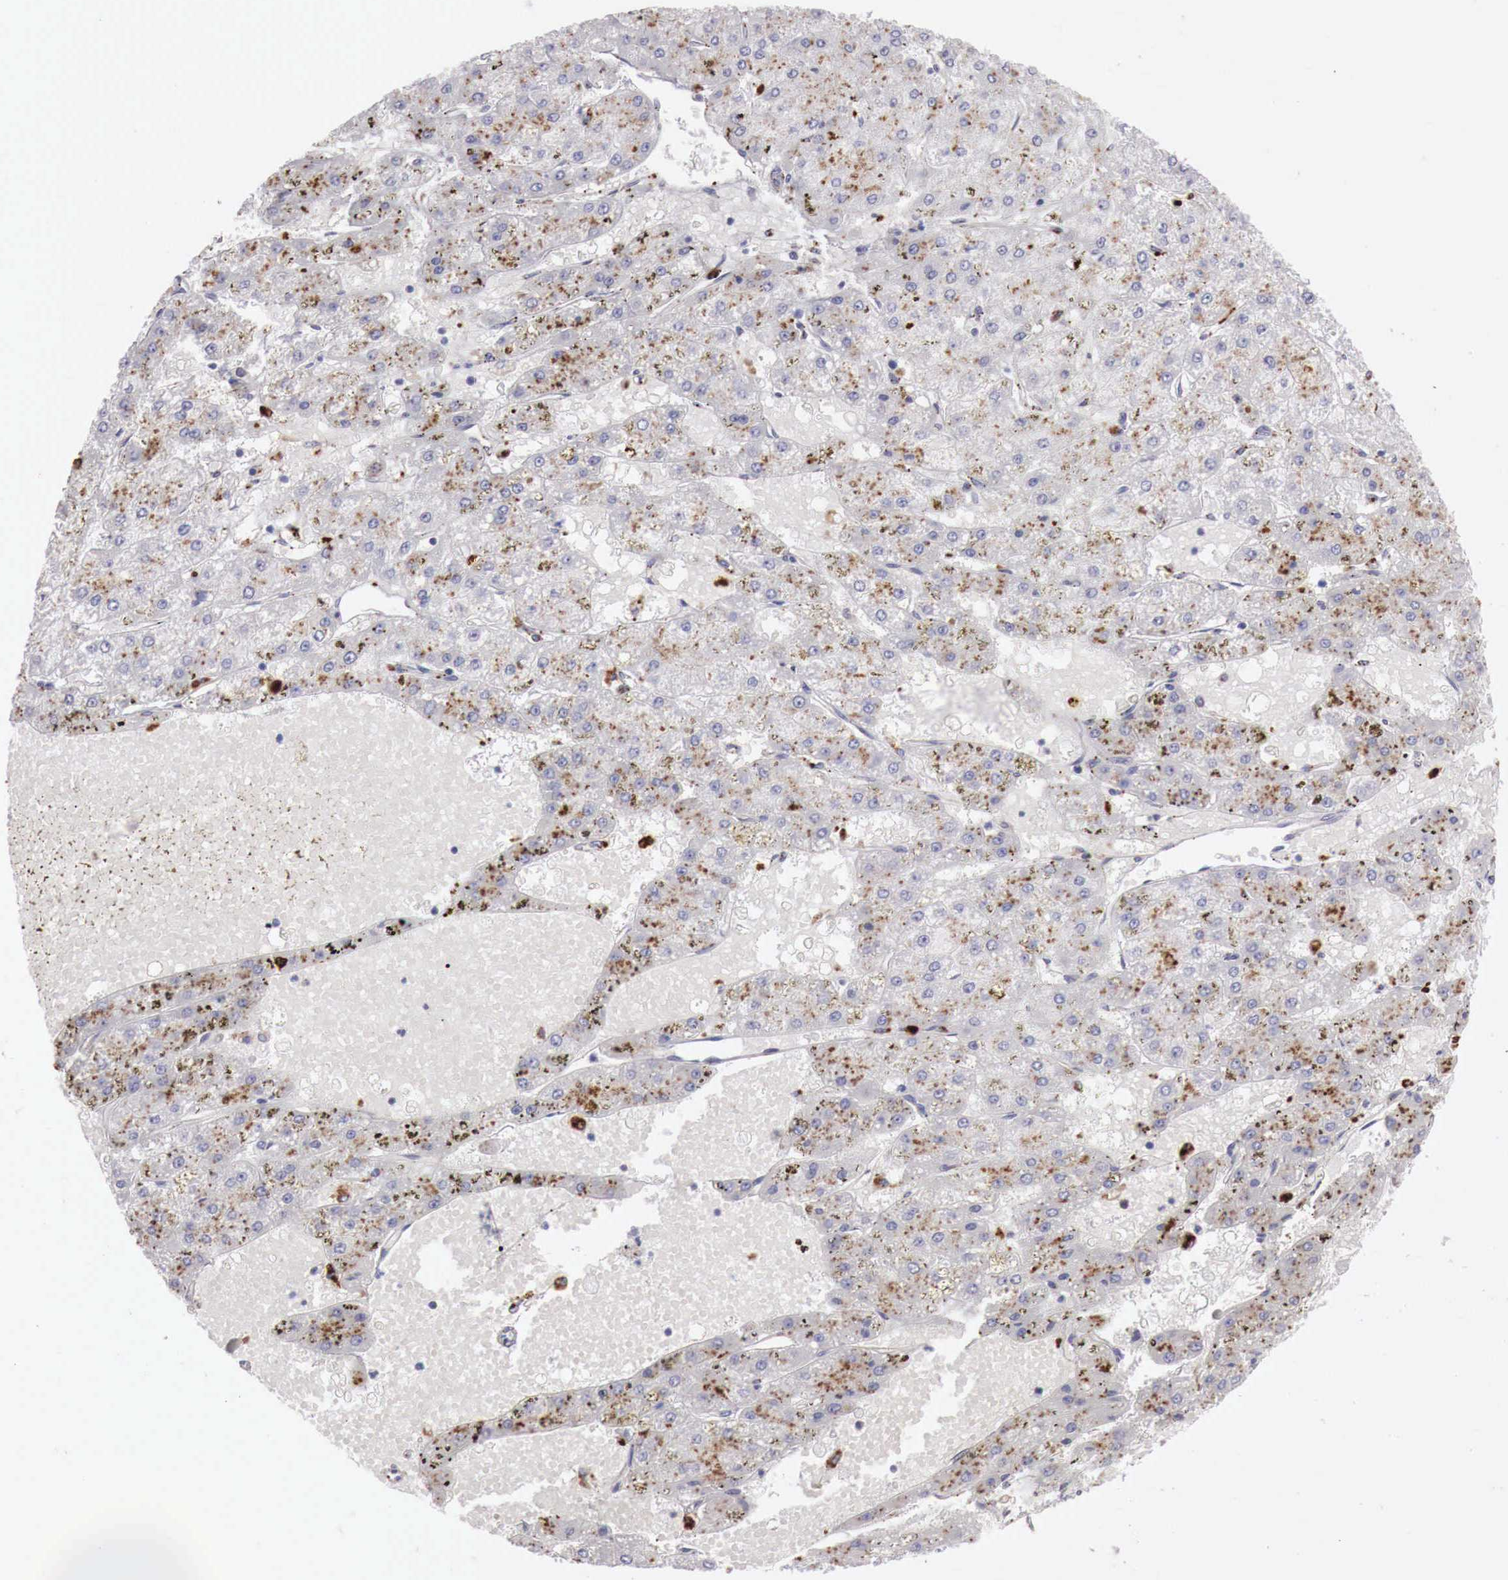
{"staining": {"intensity": "weak", "quantity": "25%-75%", "location": "cytoplasmic/membranous"}, "tissue": "liver cancer", "cell_type": "Tumor cells", "image_type": "cancer", "snomed": [{"axis": "morphology", "description": "Carcinoma, Hepatocellular, NOS"}, {"axis": "topography", "description": "Liver"}], "caption": "Immunohistochemistry (IHC) (DAB) staining of human liver hepatocellular carcinoma shows weak cytoplasmic/membranous protein staining in about 25%-75% of tumor cells.", "gene": "GLA", "patient": {"sex": "female", "age": 52}}